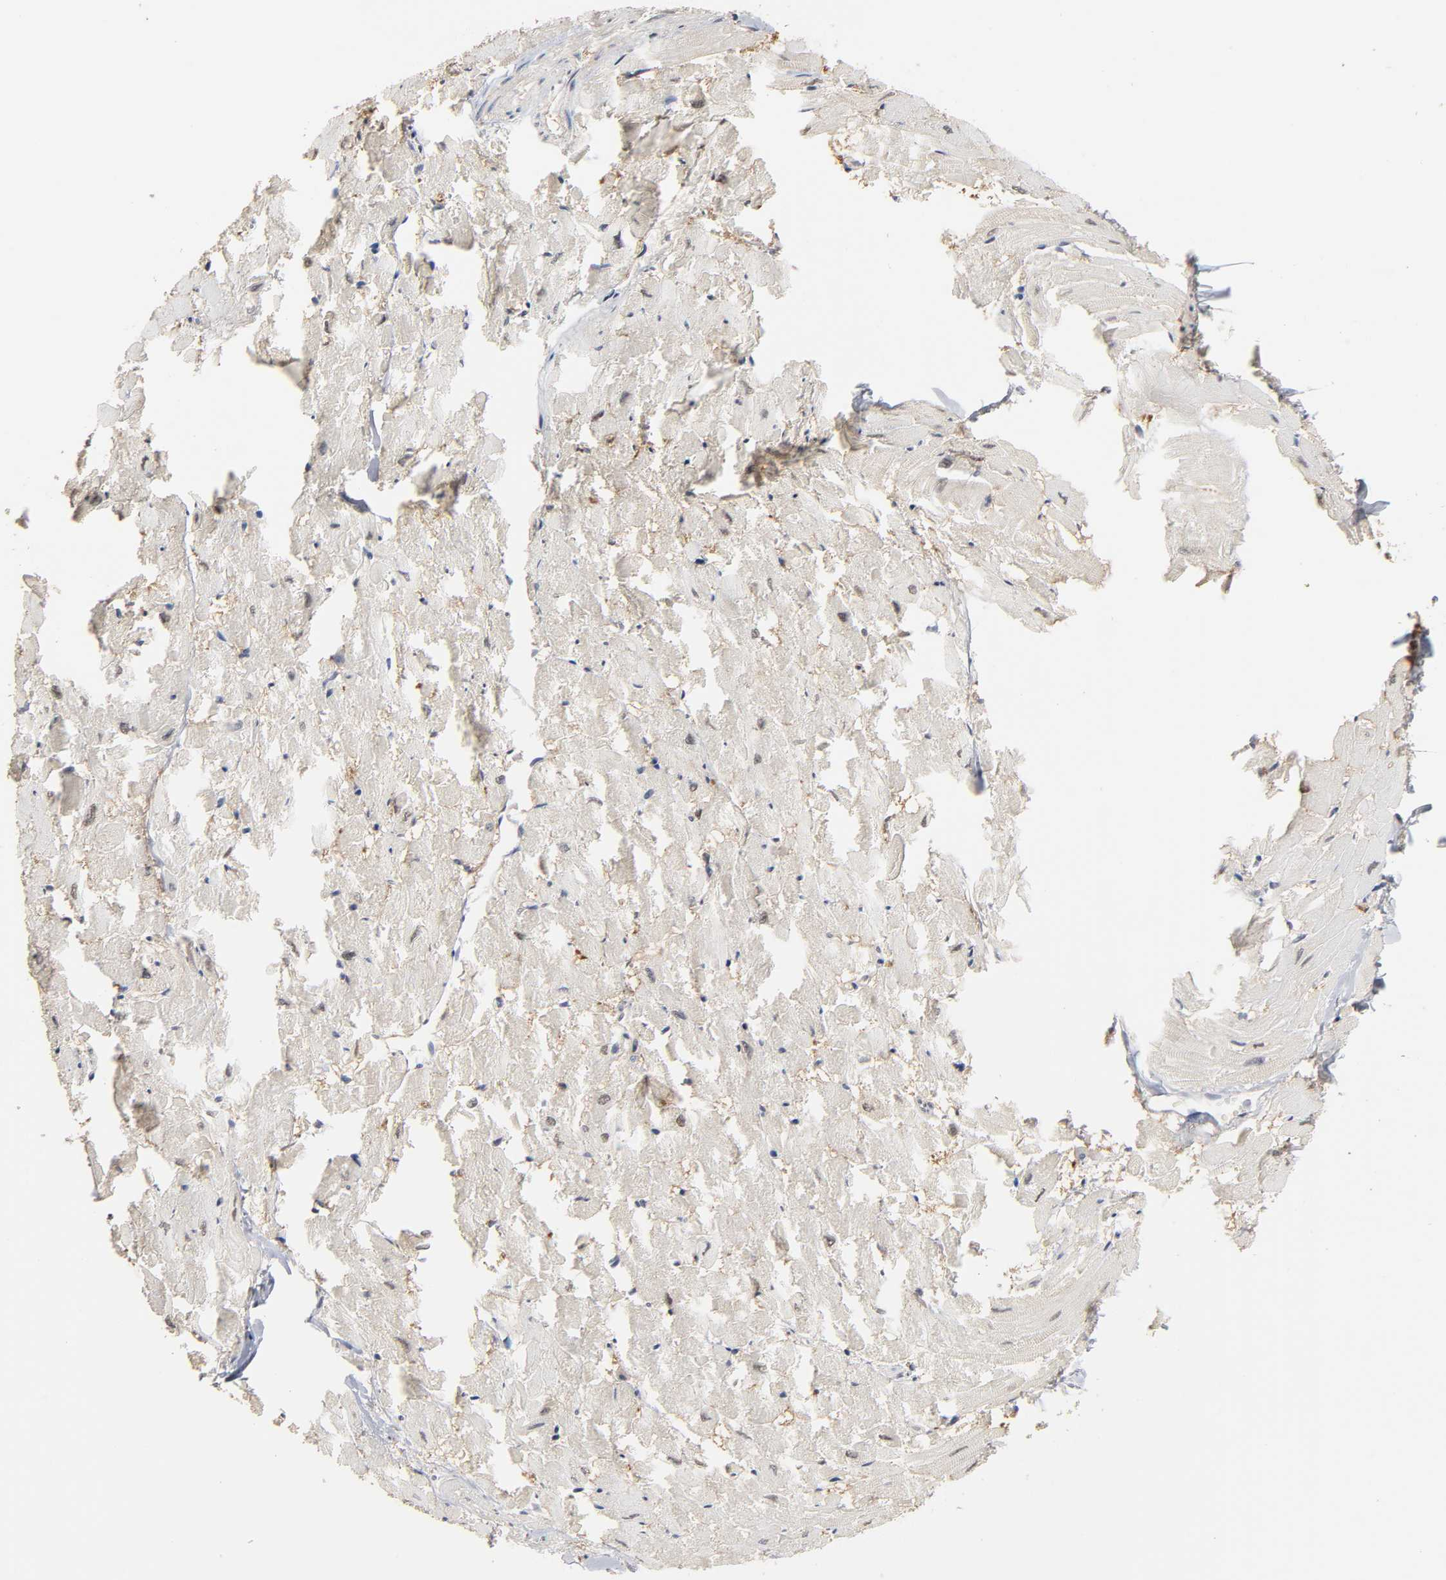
{"staining": {"intensity": "moderate", "quantity": "<25%", "location": "cytoplasmic/membranous,nuclear"}, "tissue": "heart muscle", "cell_type": "Cardiomyocytes", "image_type": "normal", "snomed": [{"axis": "morphology", "description": "Normal tissue, NOS"}, {"axis": "topography", "description": "Heart"}], "caption": "An immunohistochemistry (IHC) micrograph of unremarkable tissue is shown. Protein staining in brown labels moderate cytoplasmic/membranous,nuclear positivity in heart muscle within cardiomyocytes.", "gene": "HTR1E", "patient": {"sex": "female", "age": 19}}